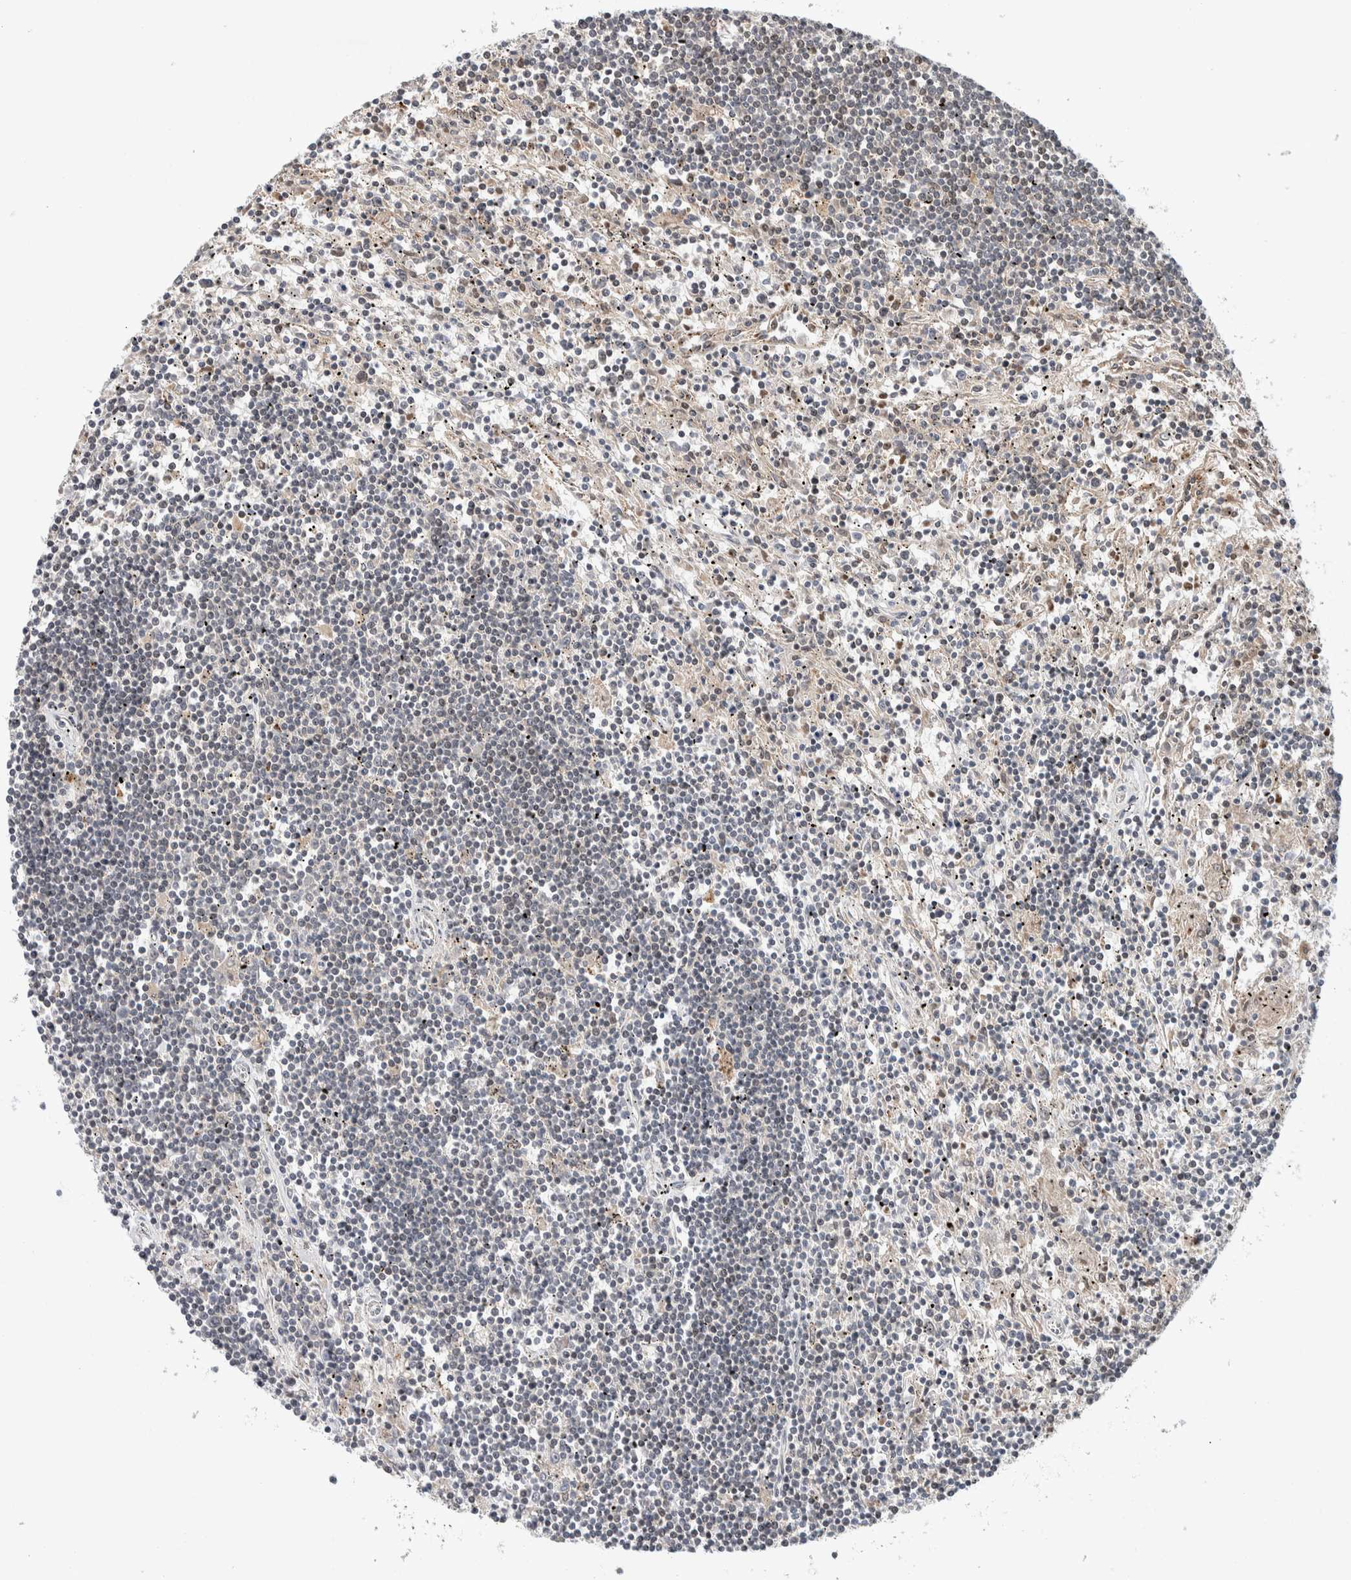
{"staining": {"intensity": "negative", "quantity": "none", "location": "none"}, "tissue": "lymphoma", "cell_type": "Tumor cells", "image_type": "cancer", "snomed": [{"axis": "morphology", "description": "Malignant lymphoma, non-Hodgkin's type, Low grade"}, {"axis": "topography", "description": "Spleen"}], "caption": "Immunohistochemistry (IHC) micrograph of neoplastic tissue: malignant lymphoma, non-Hodgkin's type (low-grade) stained with DAB (3,3'-diaminobenzidine) reveals no significant protein expression in tumor cells.", "gene": "KCNK1", "patient": {"sex": "male", "age": 76}}